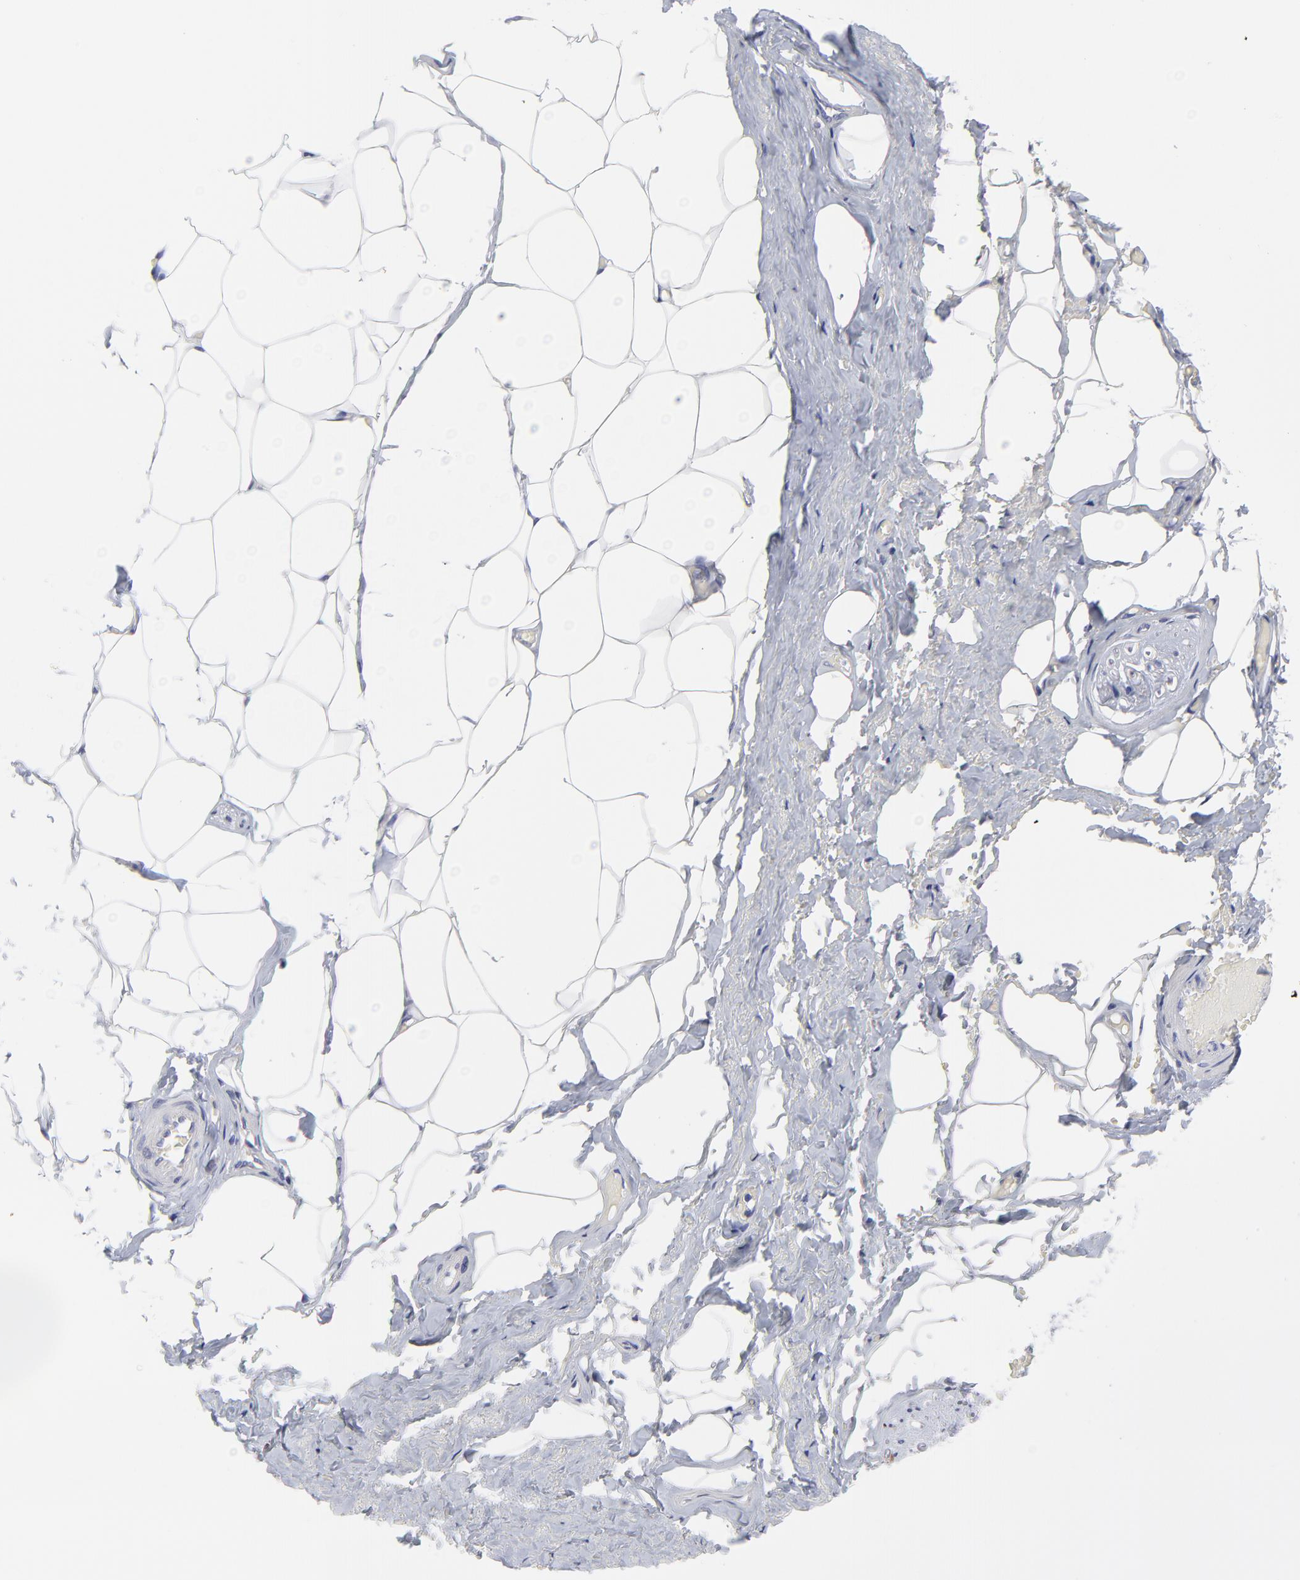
{"staining": {"intensity": "negative", "quantity": "none", "location": "none"}, "tissue": "adipose tissue", "cell_type": "Adipocytes", "image_type": "normal", "snomed": [{"axis": "morphology", "description": "Normal tissue, NOS"}, {"axis": "topography", "description": "Soft tissue"}, {"axis": "topography", "description": "Peripheral nerve tissue"}], "caption": "Image shows no protein positivity in adipocytes of unremarkable adipose tissue. (Immunohistochemistry, brightfield microscopy, high magnification).", "gene": "MOSPD2", "patient": {"sex": "female", "age": 68}}